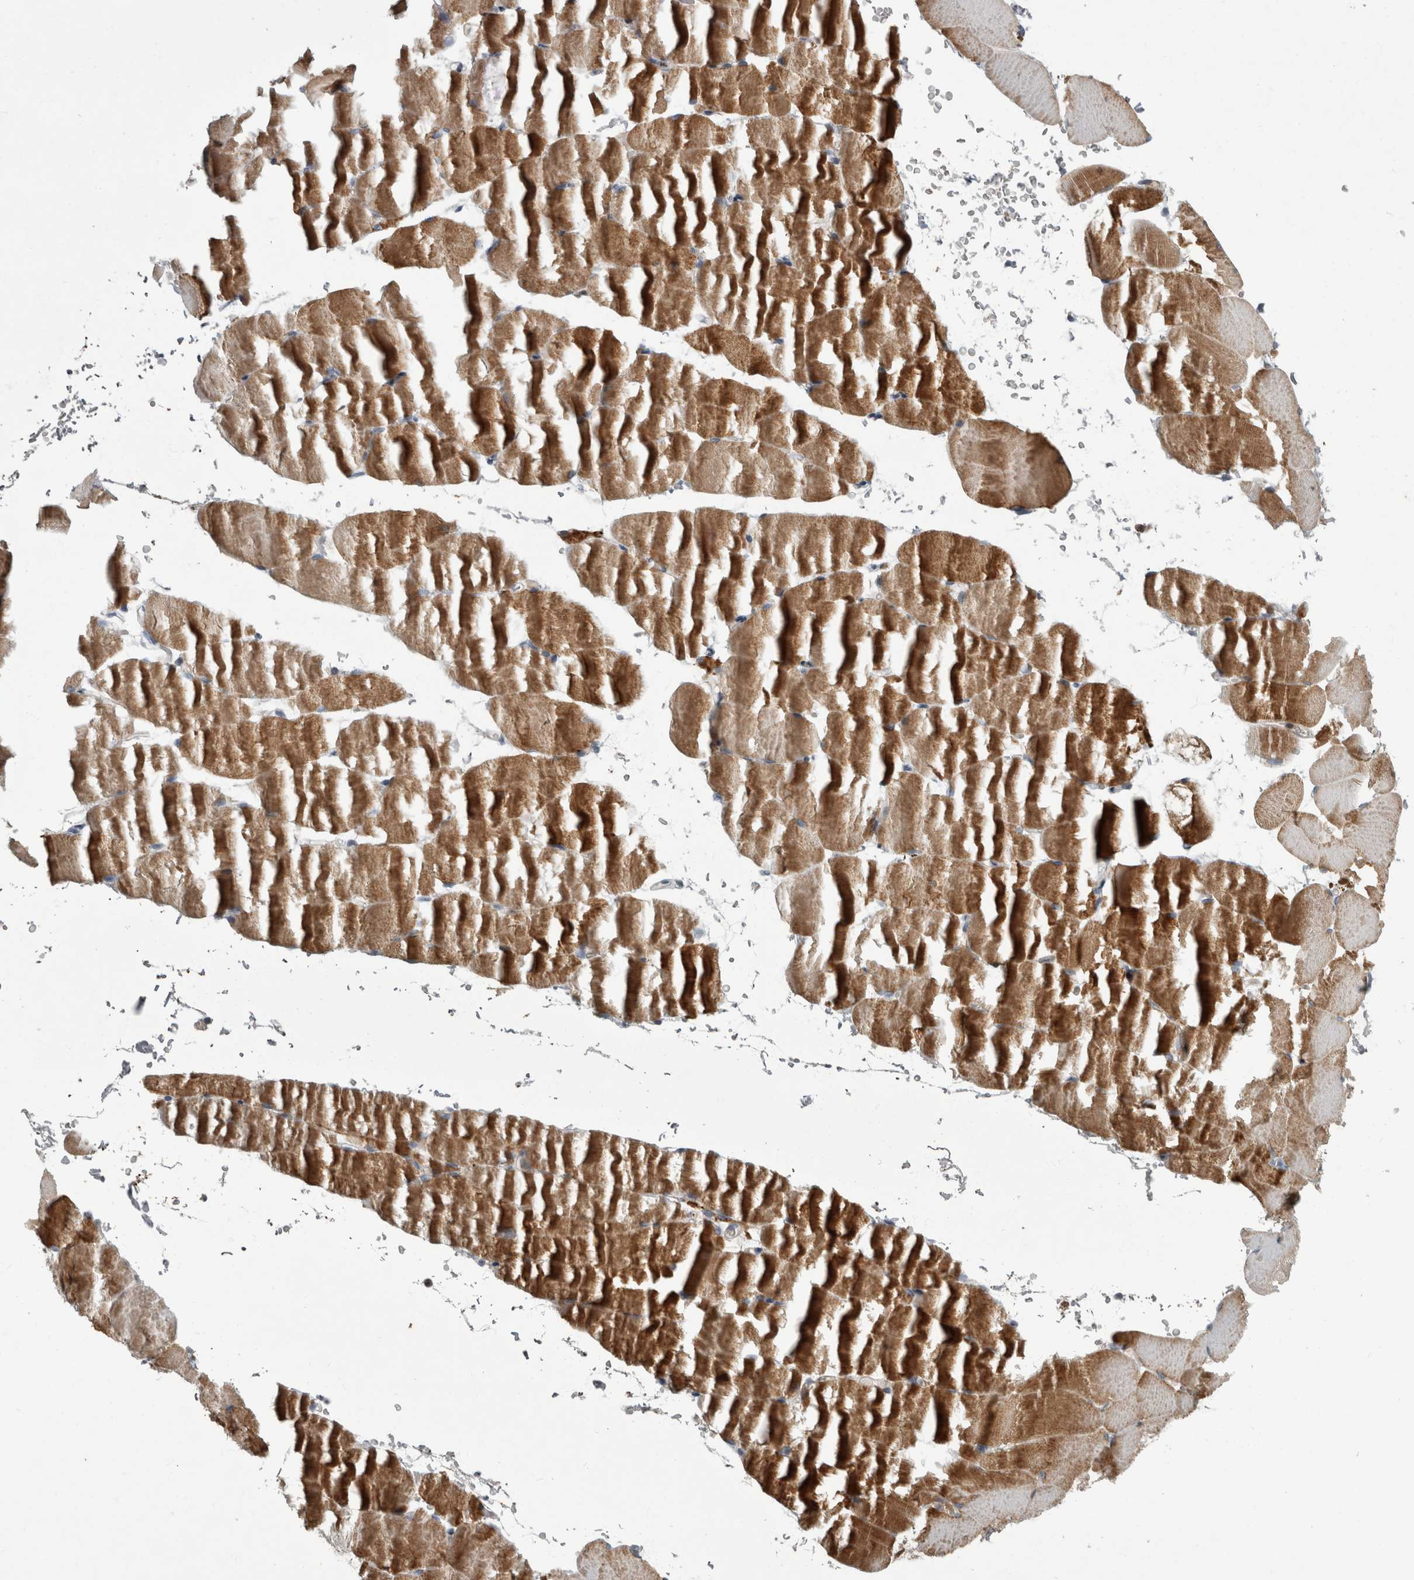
{"staining": {"intensity": "moderate", "quantity": ">75%", "location": "cytoplasmic/membranous"}, "tissue": "skeletal muscle", "cell_type": "Myocytes", "image_type": "normal", "snomed": [{"axis": "morphology", "description": "Normal tissue, NOS"}, {"axis": "topography", "description": "Skeletal muscle"}, {"axis": "topography", "description": "Parathyroid gland"}], "caption": "Immunohistochemistry of benign skeletal muscle exhibits medium levels of moderate cytoplasmic/membranous positivity in about >75% of myocytes.", "gene": "CDC42BPG", "patient": {"sex": "female", "age": 37}}